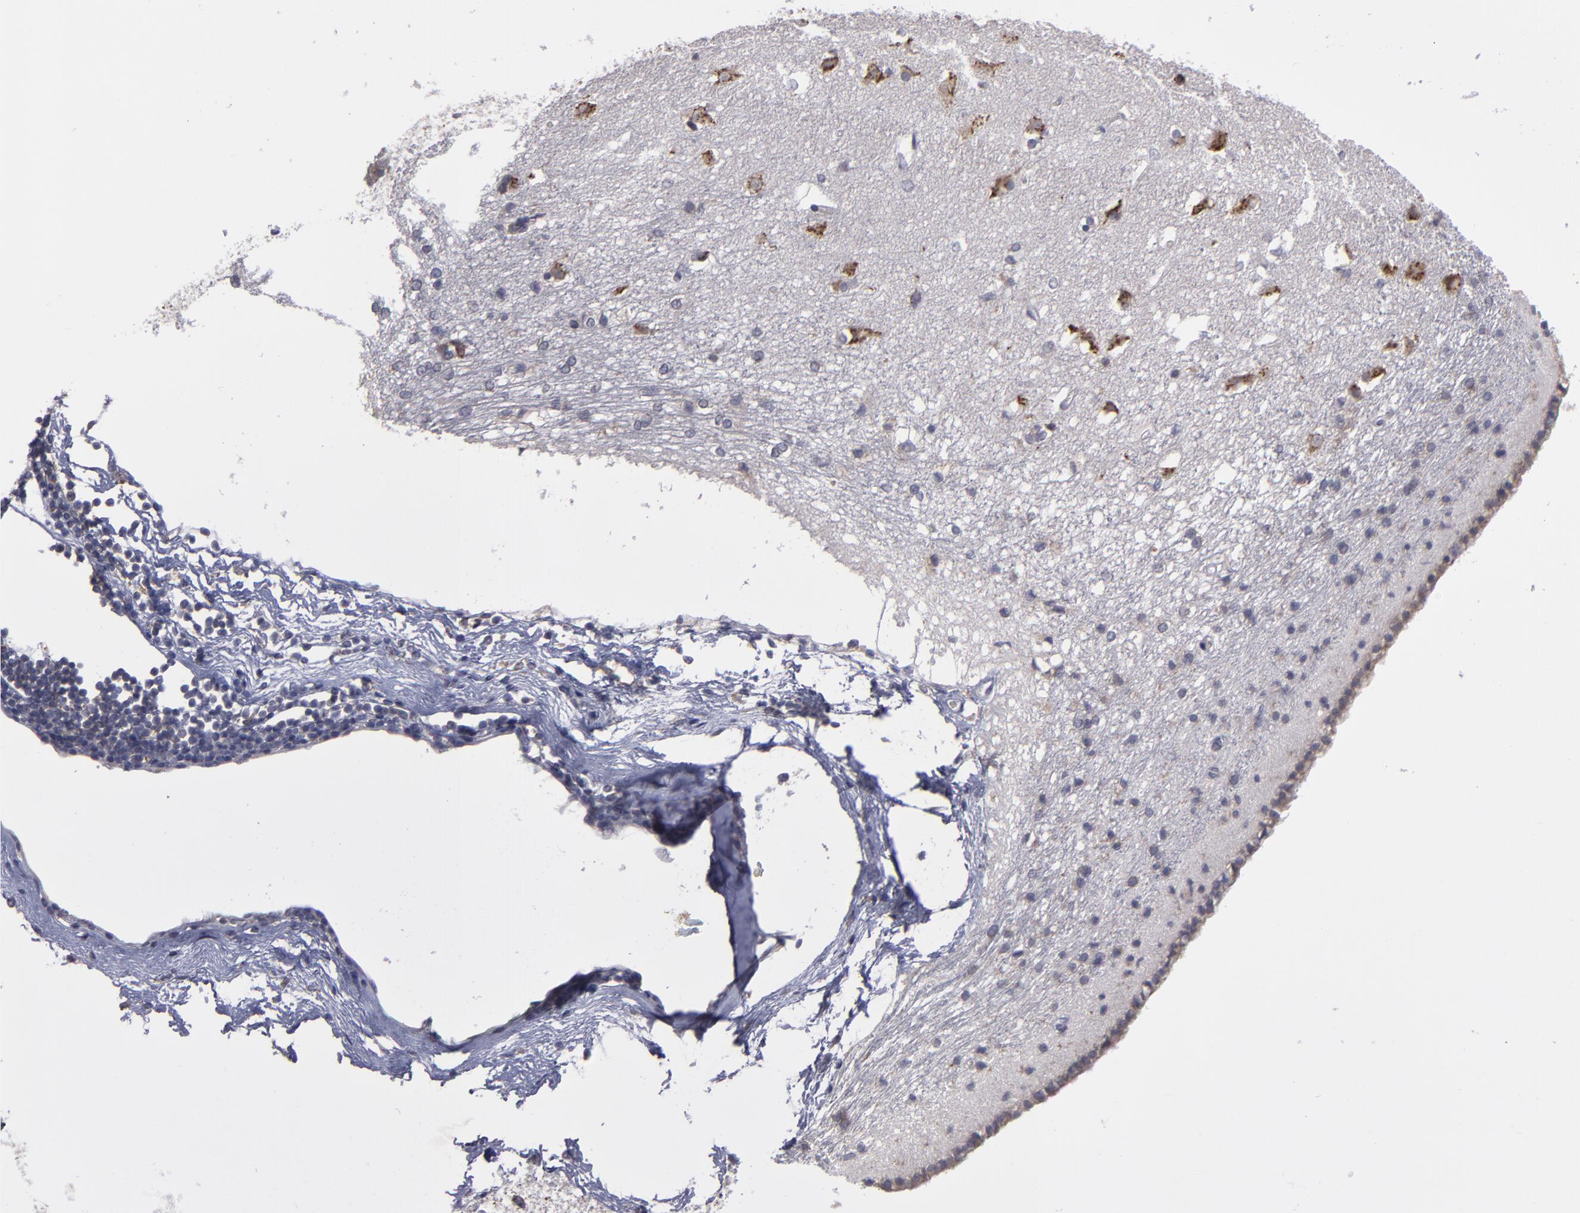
{"staining": {"intensity": "weak", "quantity": "<25%", "location": "cytoplasmic/membranous"}, "tissue": "caudate", "cell_type": "Glial cells", "image_type": "normal", "snomed": [{"axis": "morphology", "description": "Normal tissue, NOS"}, {"axis": "topography", "description": "Lateral ventricle wall"}], "caption": "IHC of benign caudate exhibits no staining in glial cells. The staining was performed using DAB to visualize the protein expression in brown, while the nuclei were stained in blue with hematoxylin (Magnification: 20x).", "gene": "IL12A", "patient": {"sex": "female", "age": 19}}